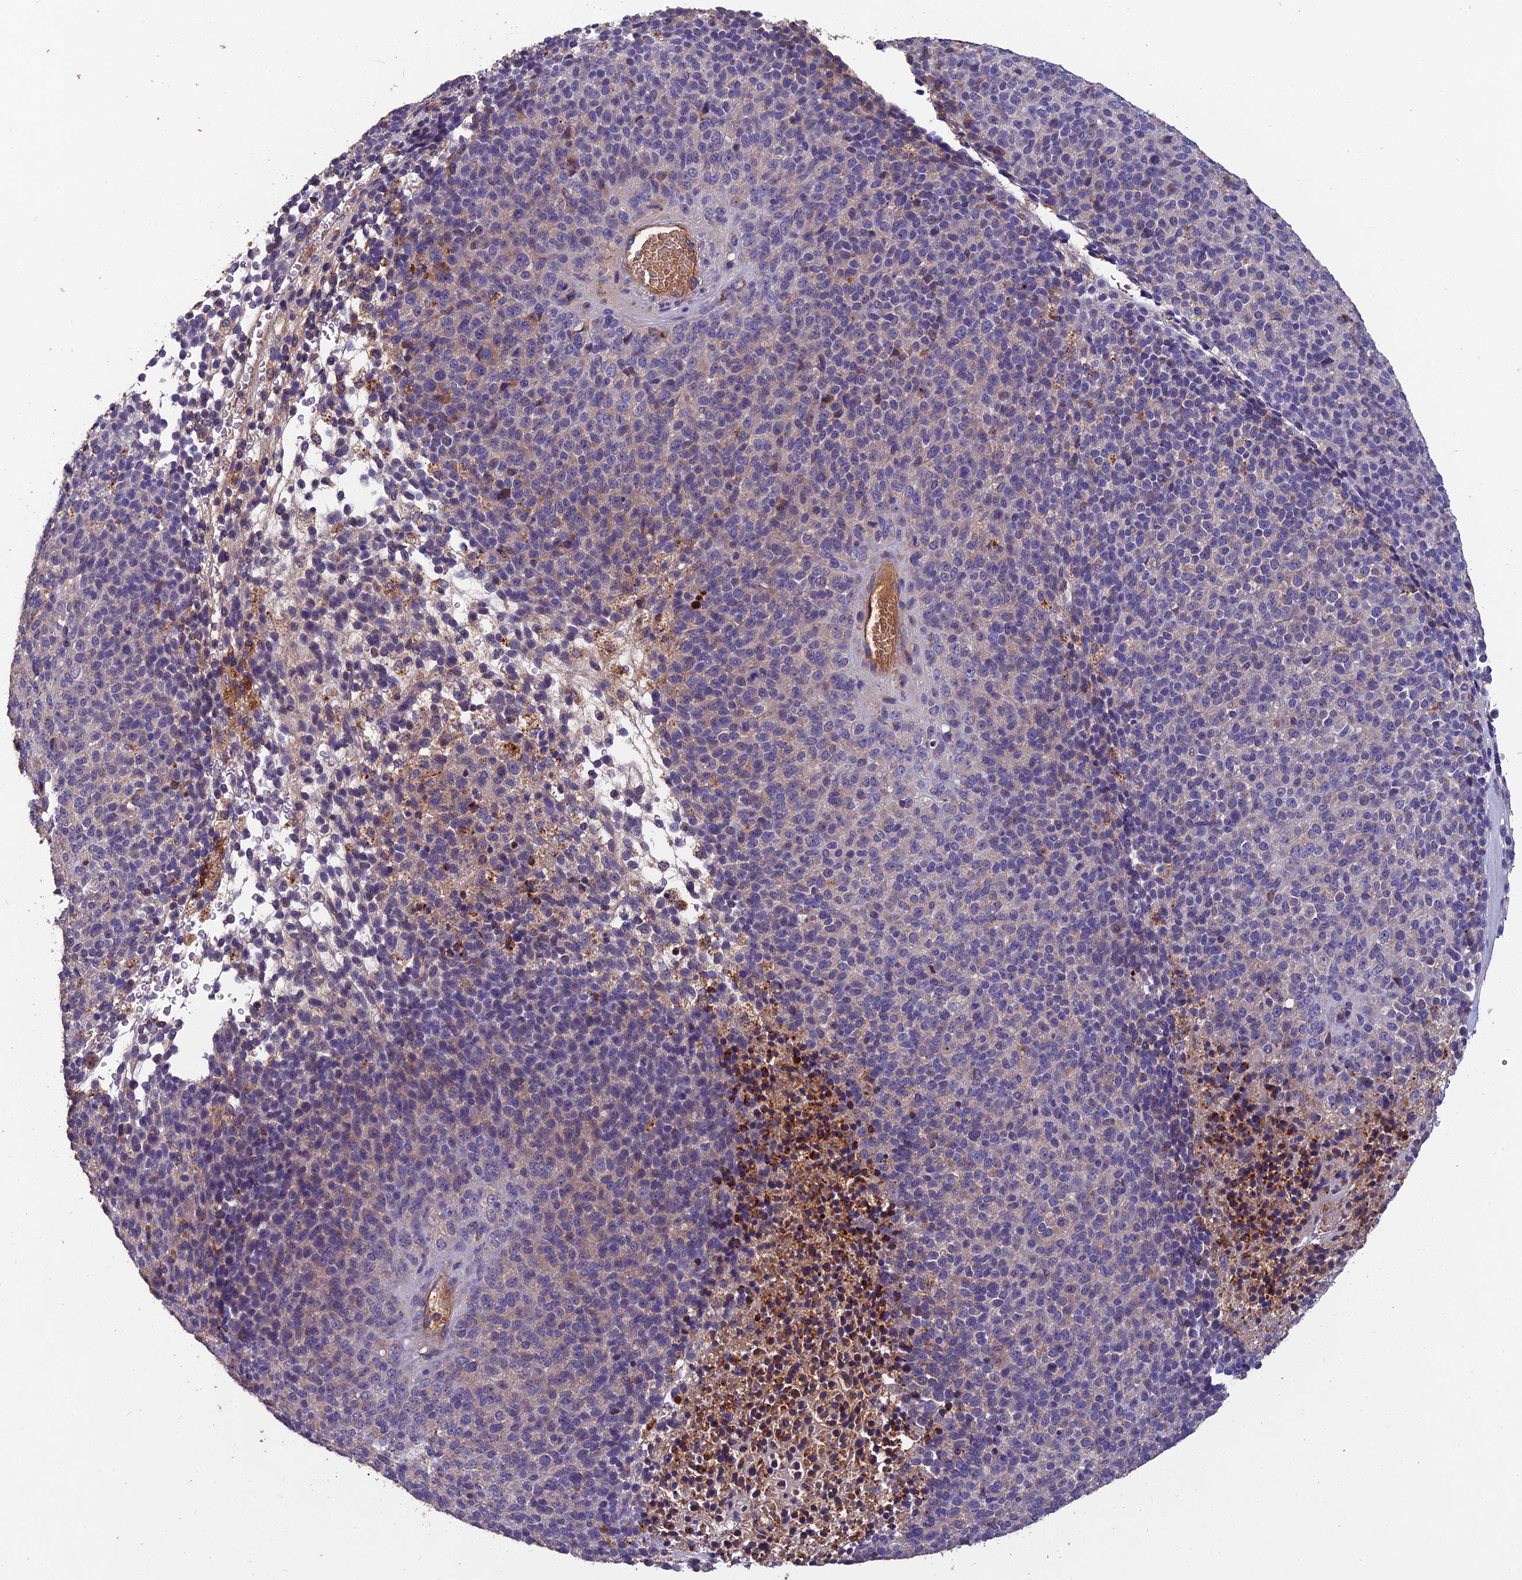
{"staining": {"intensity": "negative", "quantity": "none", "location": "none"}, "tissue": "melanoma", "cell_type": "Tumor cells", "image_type": "cancer", "snomed": [{"axis": "morphology", "description": "Malignant melanoma, Metastatic site"}, {"axis": "topography", "description": "Brain"}], "caption": "Immunohistochemical staining of human malignant melanoma (metastatic site) displays no significant positivity in tumor cells.", "gene": "CEACAM16", "patient": {"sex": "female", "age": 56}}